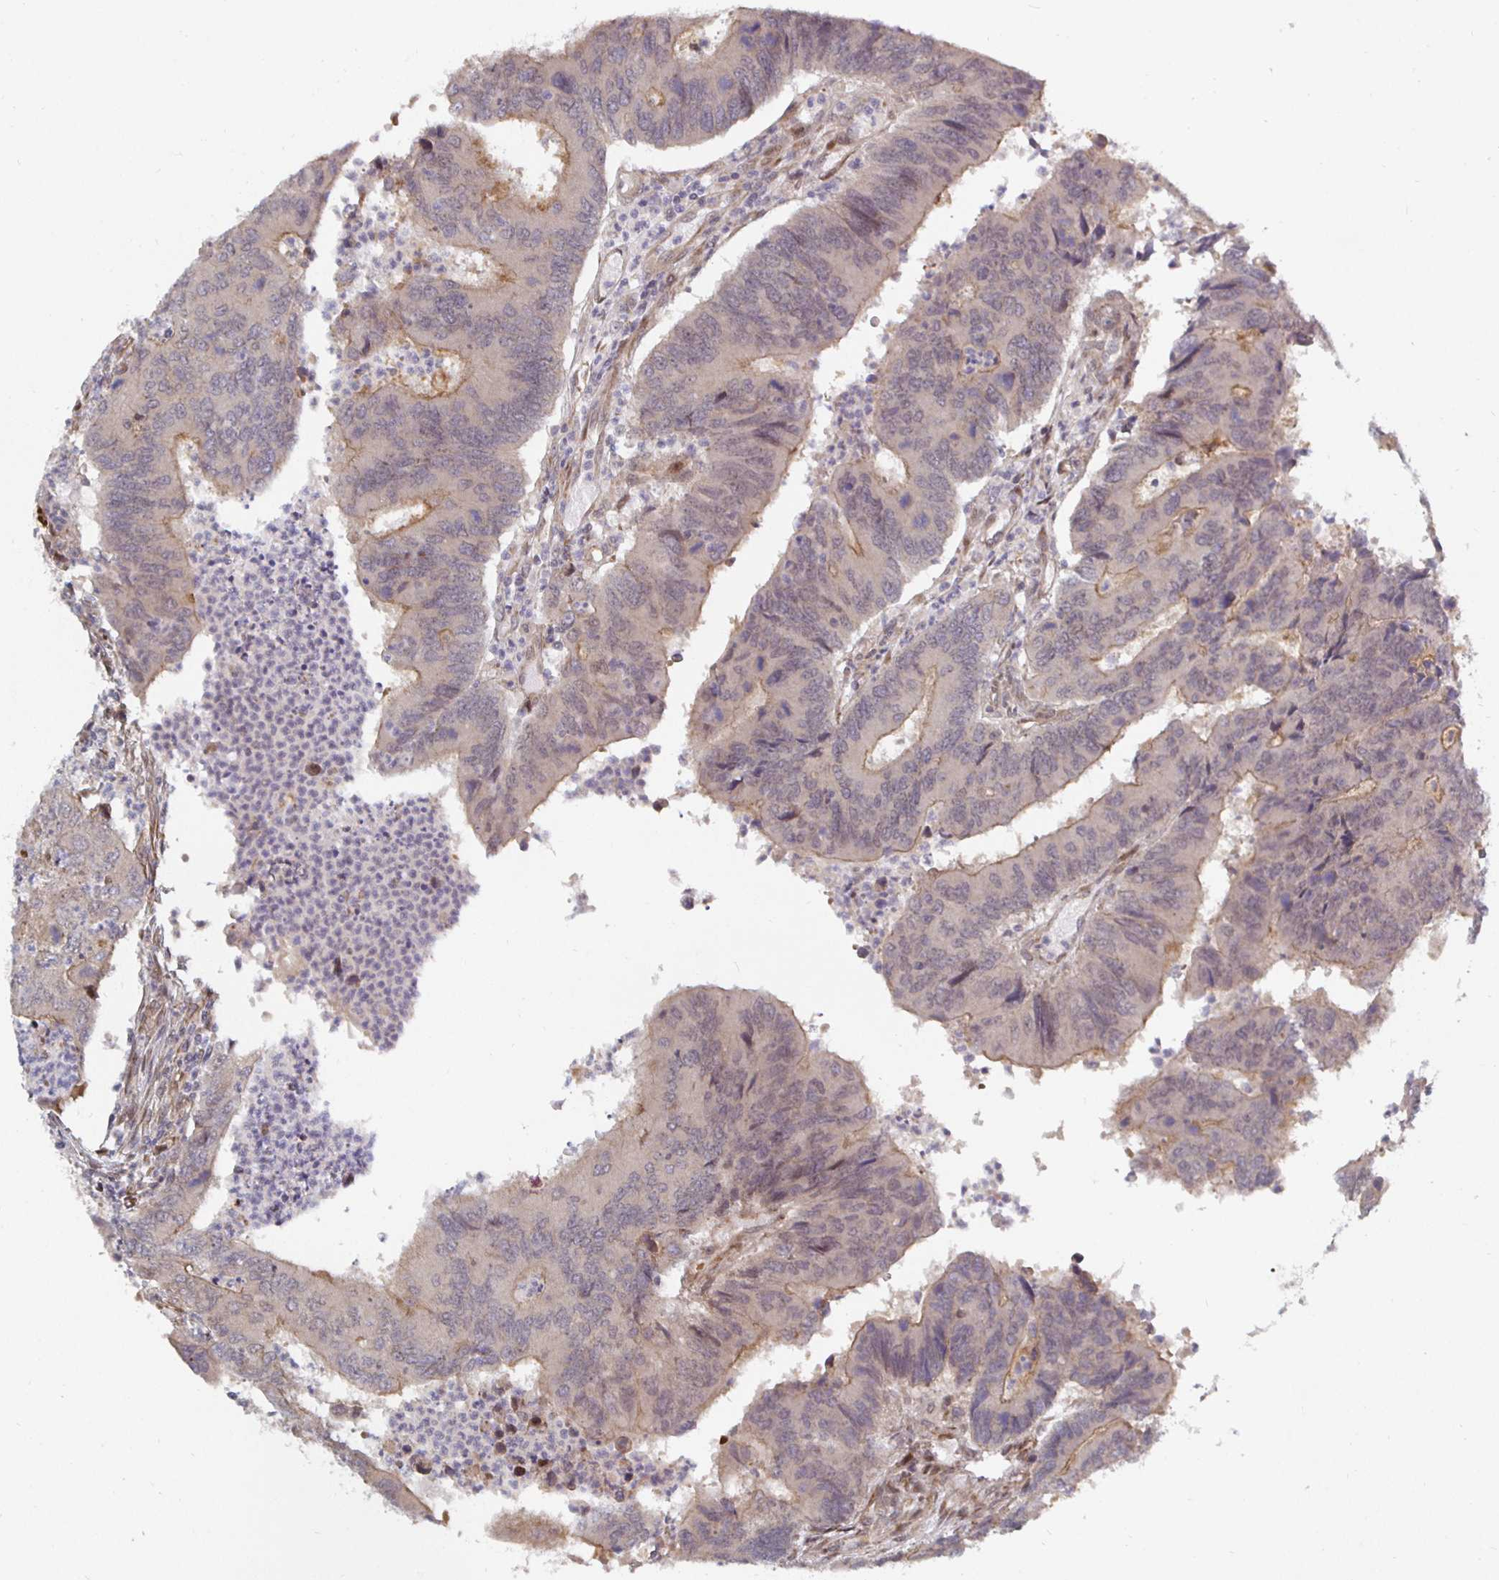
{"staining": {"intensity": "weak", "quantity": "<25%", "location": "cytoplasmic/membranous"}, "tissue": "colorectal cancer", "cell_type": "Tumor cells", "image_type": "cancer", "snomed": [{"axis": "morphology", "description": "Adenocarcinoma, NOS"}, {"axis": "topography", "description": "Colon"}], "caption": "DAB immunohistochemical staining of human colorectal cancer reveals no significant positivity in tumor cells.", "gene": "TBKBP1", "patient": {"sex": "female", "age": 67}}